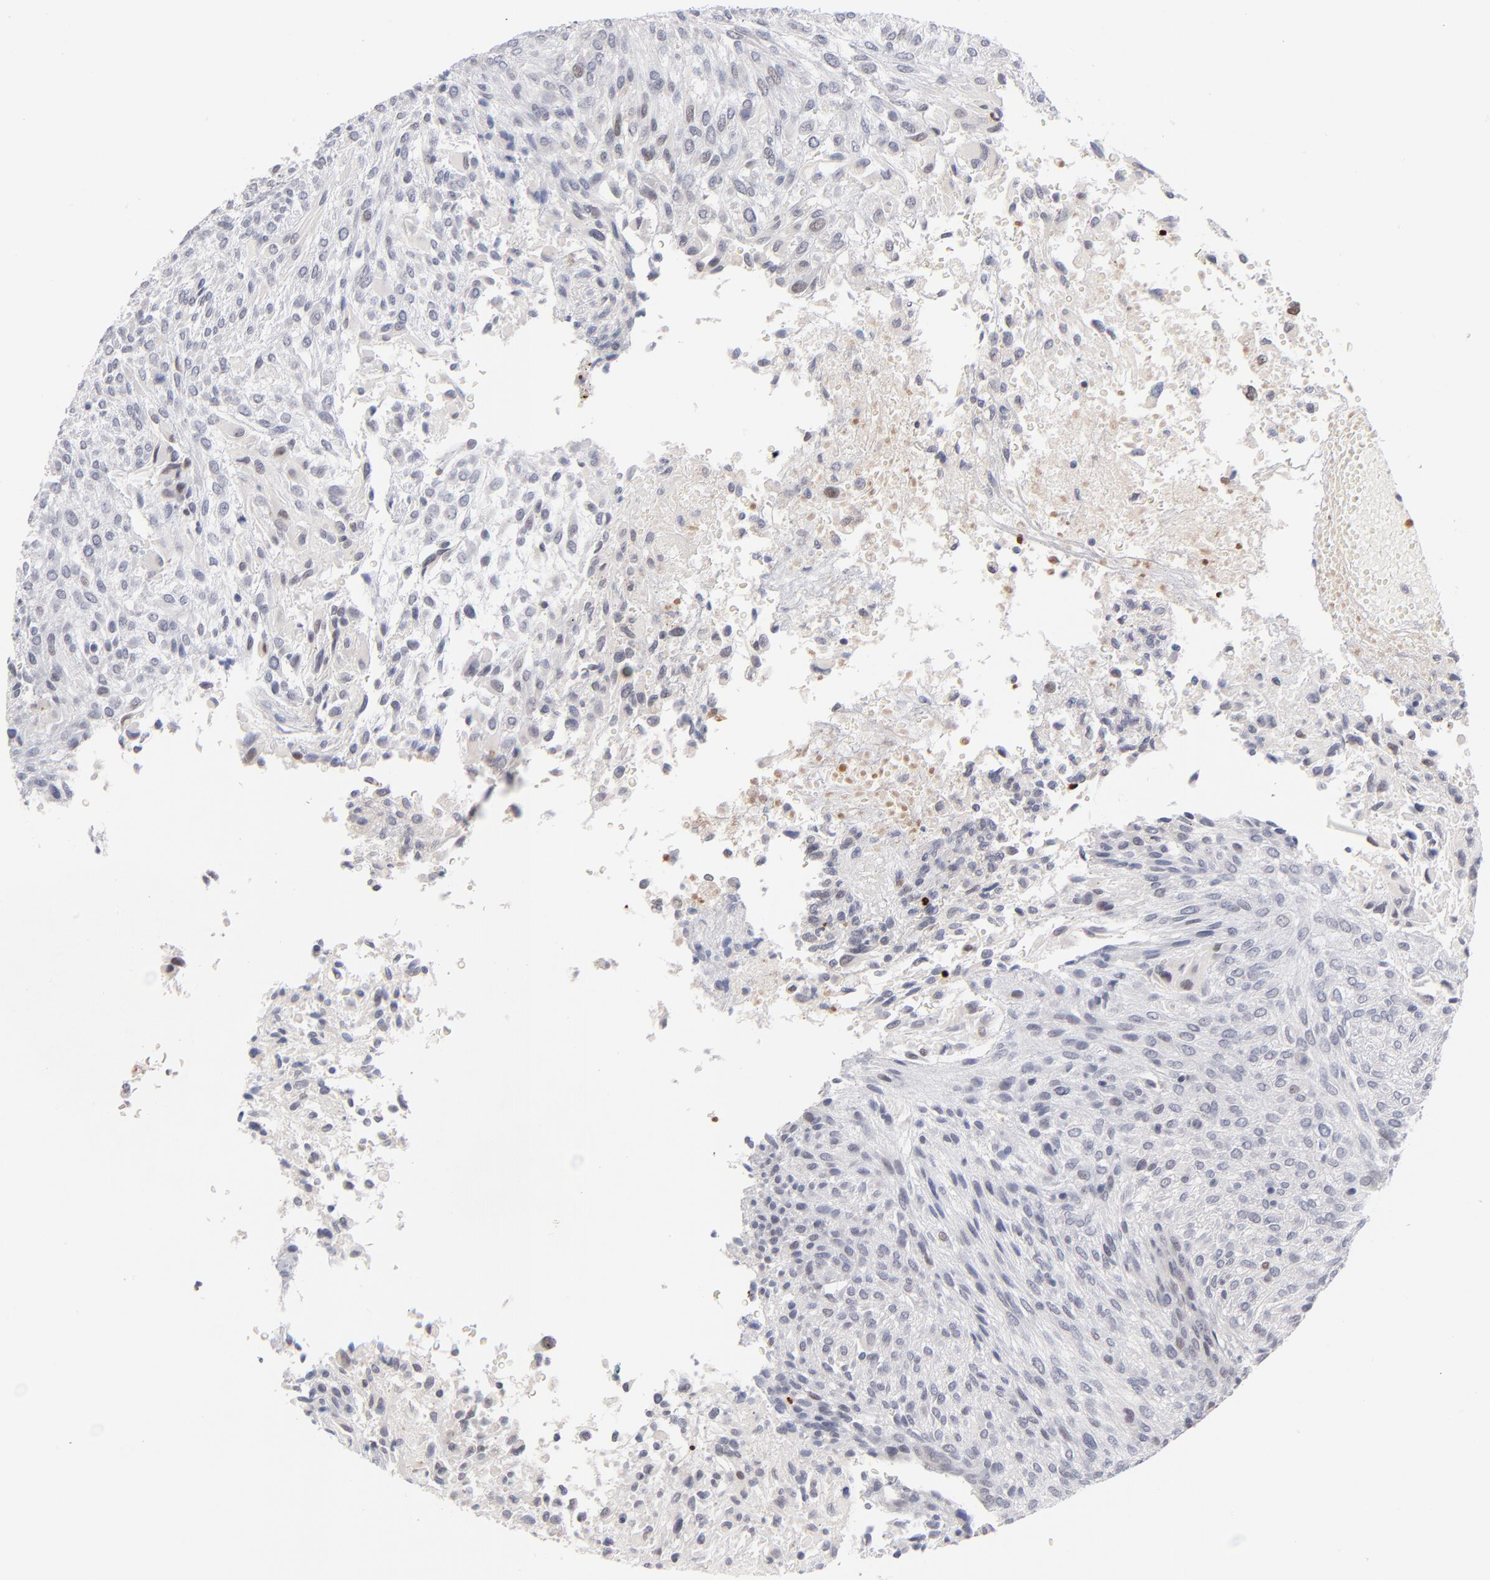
{"staining": {"intensity": "negative", "quantity": "none", "location": "none"}, "tissue": "glioma", "cell_type": "Tumor cells", "image_type": "cancer", "snomed": [{"axis": "morphology", "description": "Glioma, malignant, High grade"}, {"axis": "topography", "description": "Cerebral cortex"}], "caption": "Immunohistochemistry of human glioma shows no expression in tumor cells.", "gene": "PARP1", "patient": {"sex": "female", "age": 55}}